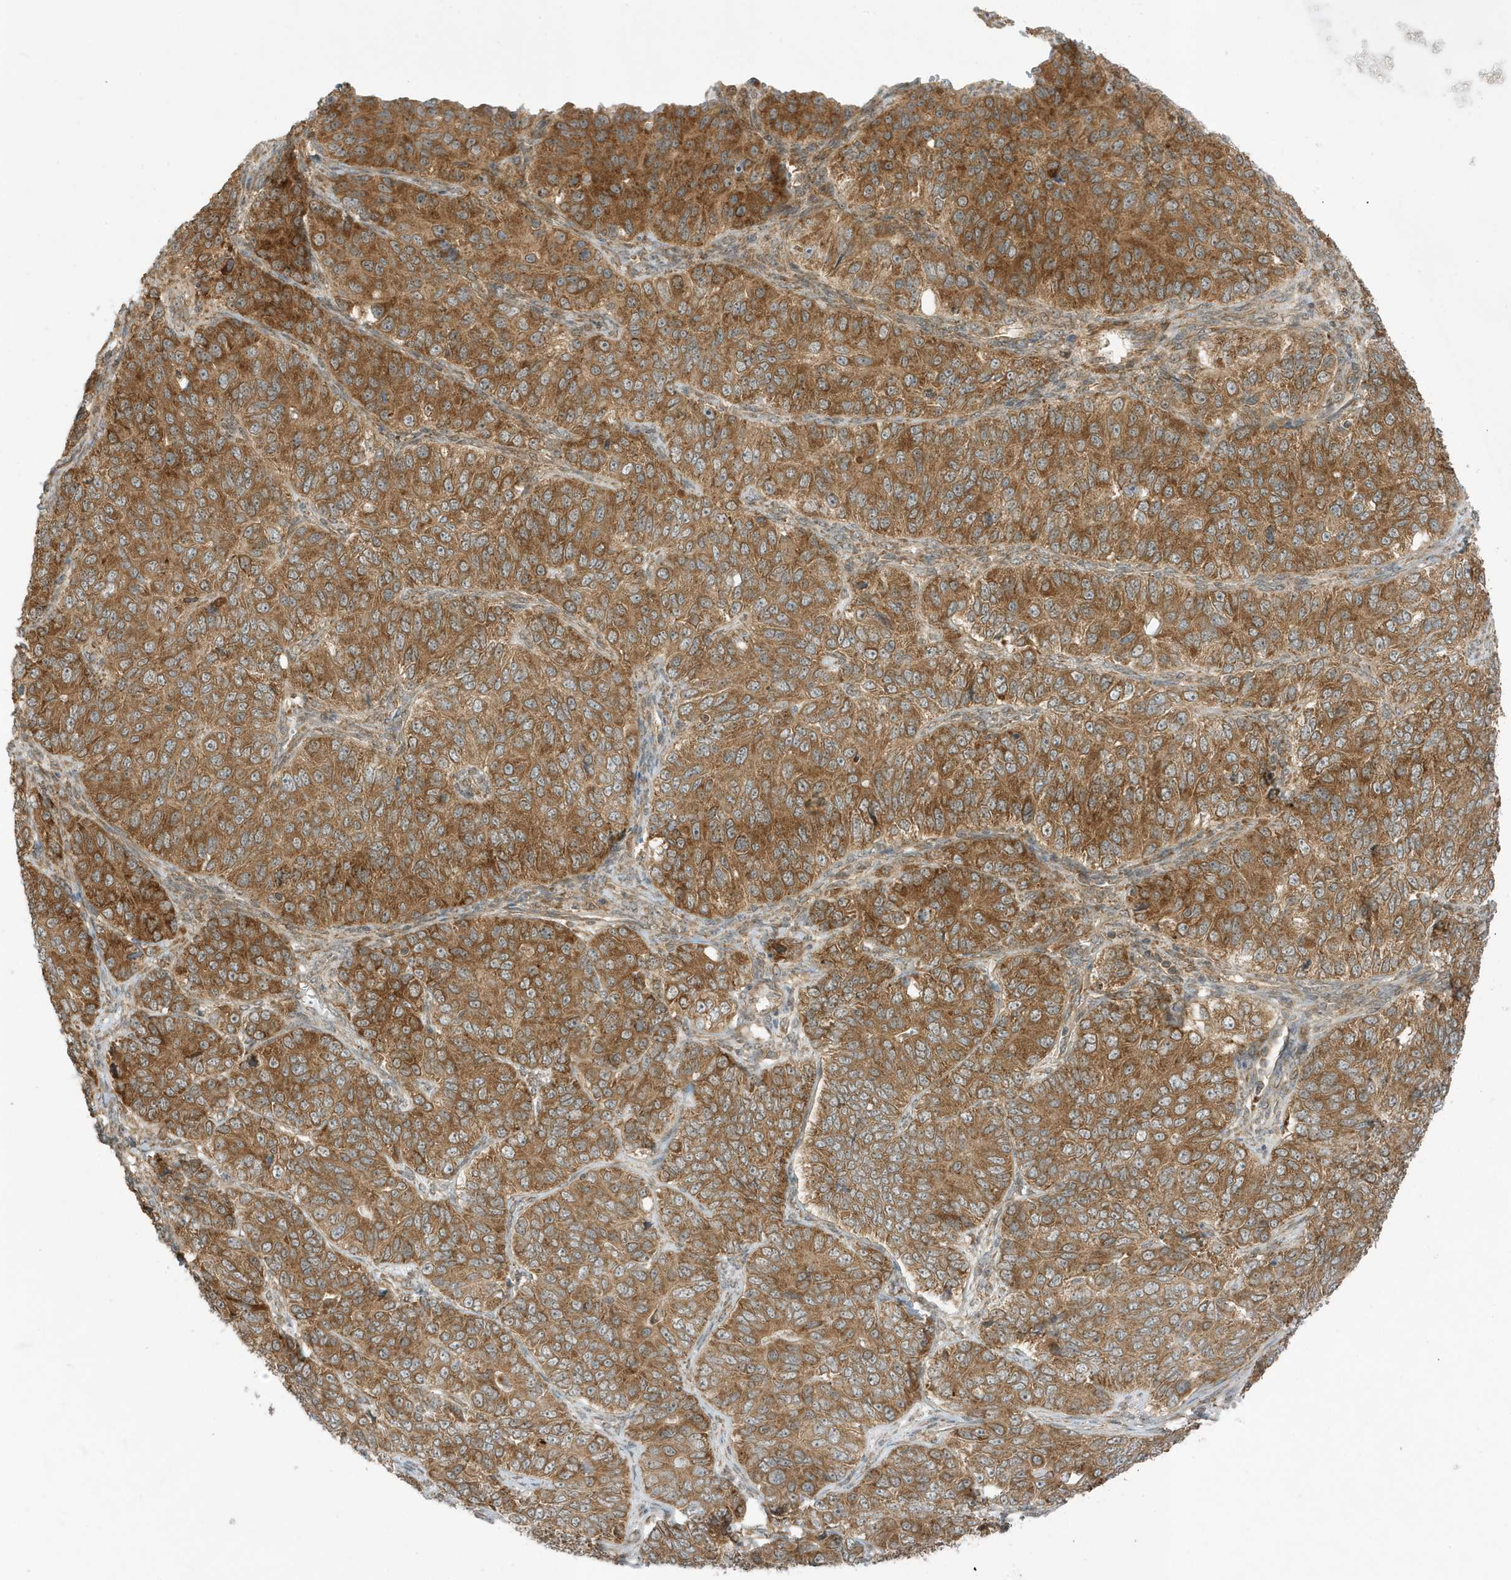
{"staining": {"intensity": "strong", "quantity": ">75%", "location": "cytoplasmic/membranous"}, "tissue": "ovarian cancer", "cell_type": "Tumor cells", "image_type": "cancer", "snomed": [{"axis": "morphology", "description": "Carcinoma, endometroid"}, {"axis": "topography", "description": "Ovary"}], "caption": "Endometroid carcinoma (ovarian) stained for a protein reveals strong cytoplasmic/membranous positivity in tumor cells.", "gene": "DHX36", "patient": {"sex": "female", "age": 51}}